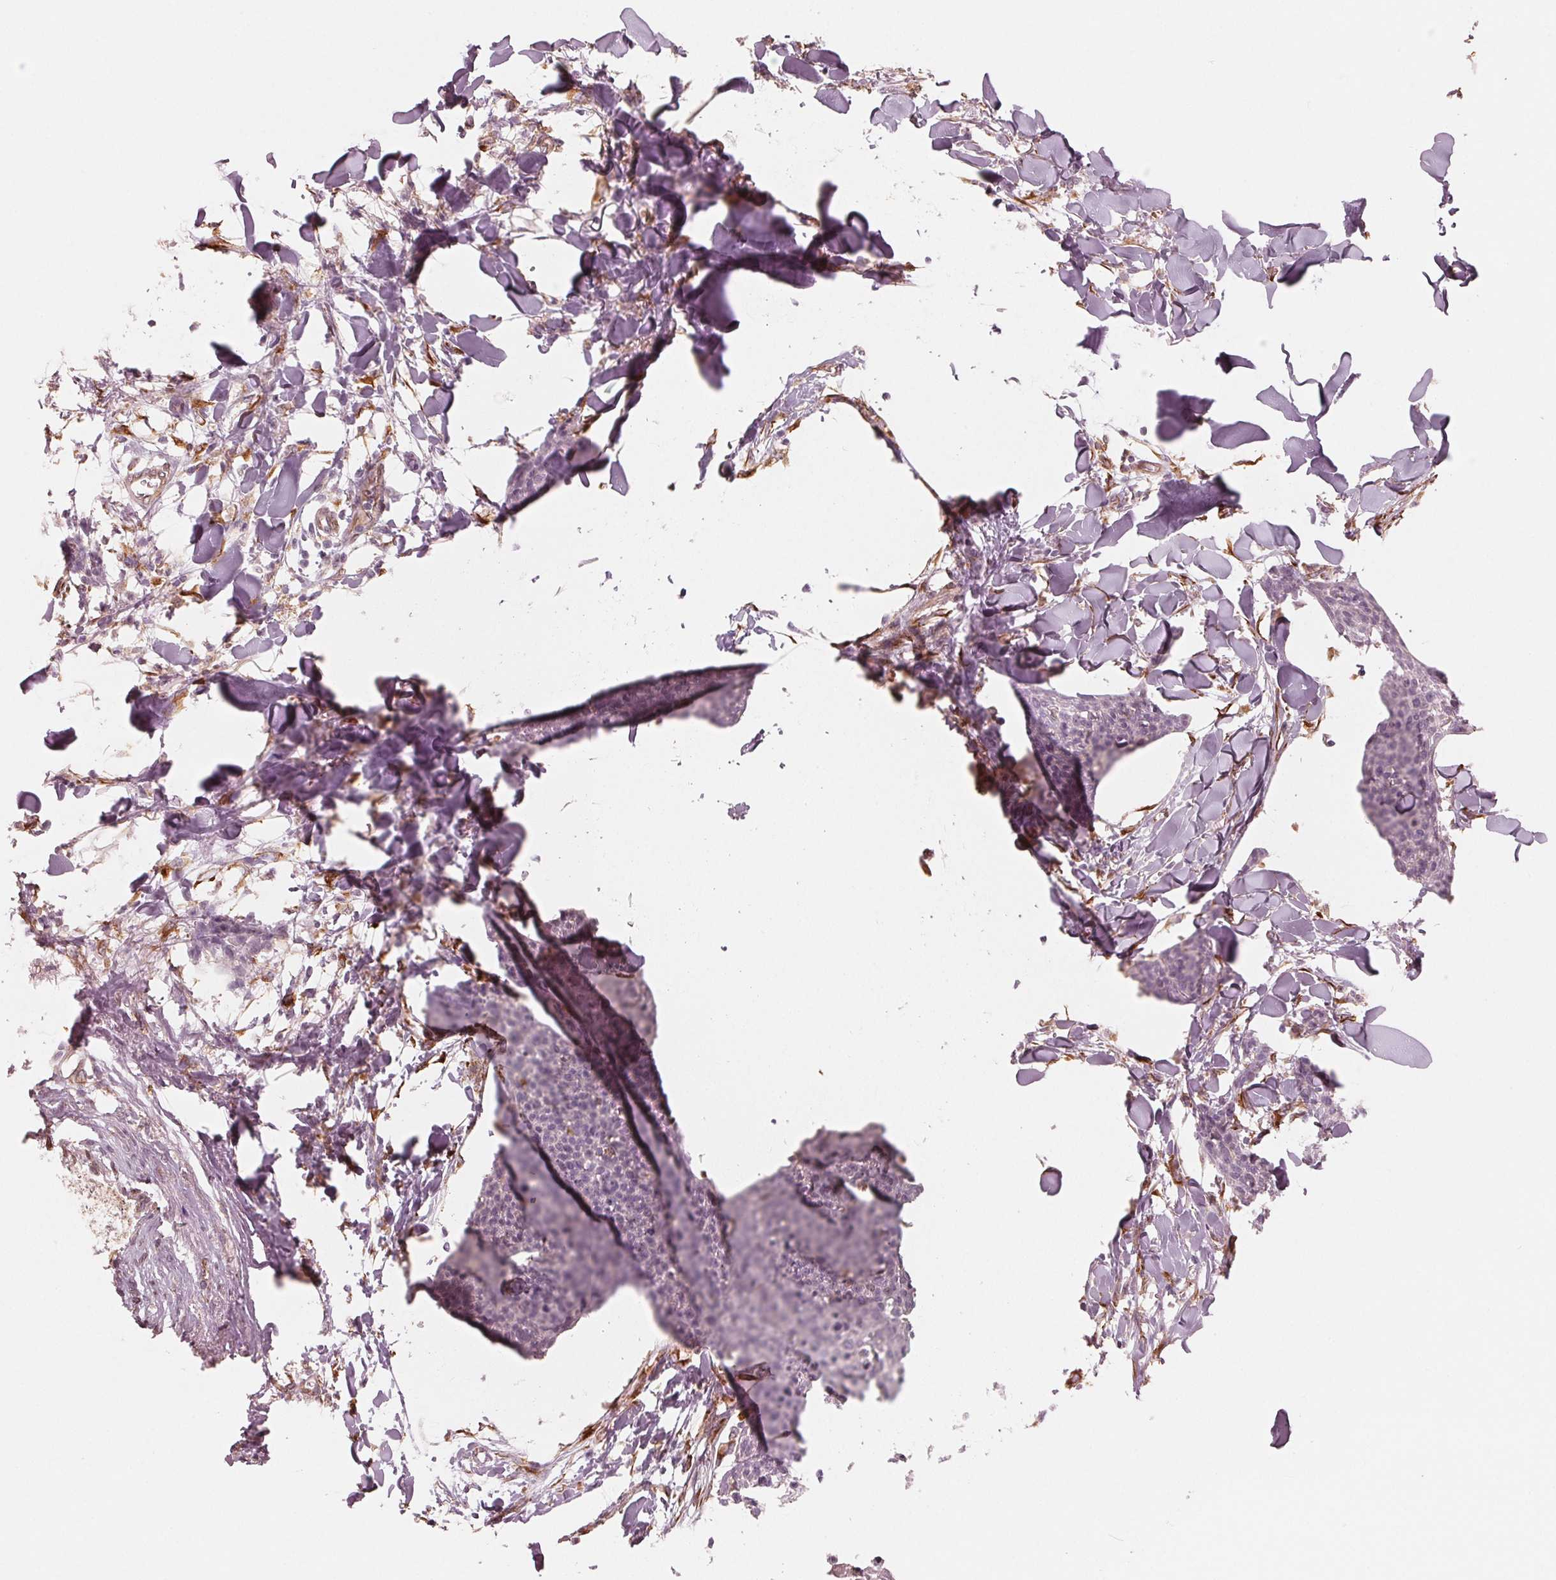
{"staining": {"intensity": "negative", "quantity": "none", "location": "none"}, "tissue": "skin cancer", "cell_type": "Tumor cells", "image_type": "cancer", "snomed": [{"axis": "morphology", "description": "Squamous cell carcinoma, NOS"}, {"axis": "topography", "description": "Skin"}, {"axis": "topography", "description": "Vulva"}], "caption": "This is a histopathology image of IHC staining of skin squamous cell carcinoma, which shows no expression in tumor cells.", "gene": "IKBIP", "patient": {"sex": "female", "age": 75}}